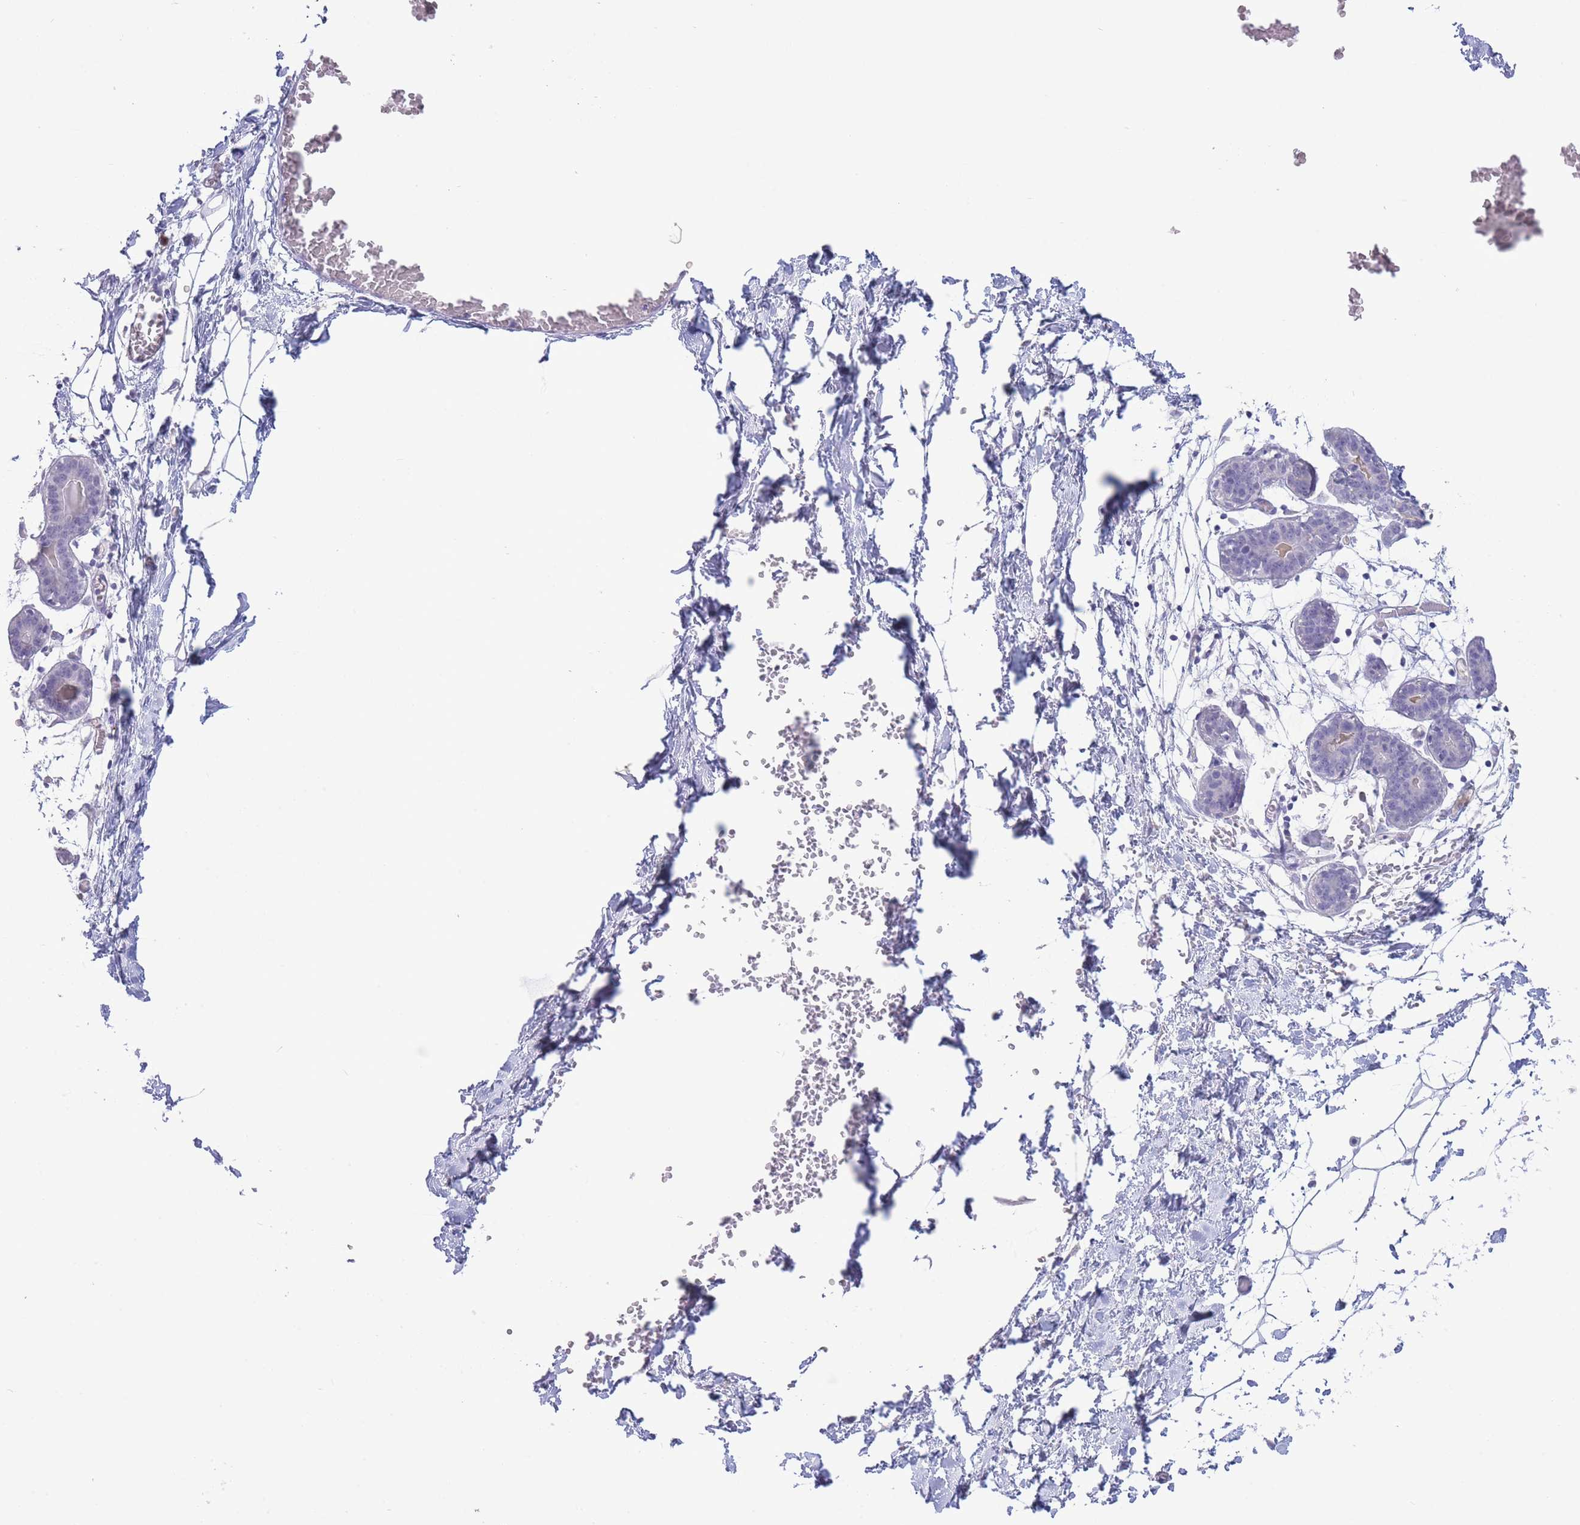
{"staining": {"intensity": "negative", "quantity": "none", "location": "none"}, "tissue": "breast", "cell_type": "Adipocytes", "image_type": "normal", "snomed": [{"axis": "morphology", "description": "Normal tissue, NOS"}, {"axis": "topography", "description": "Breast"}], "caption": "IHC of normal human breast demonstrates no positivity in adipocytes.", "gene": "ASAP3", "patient": {"sex": "female", "age": 27}}